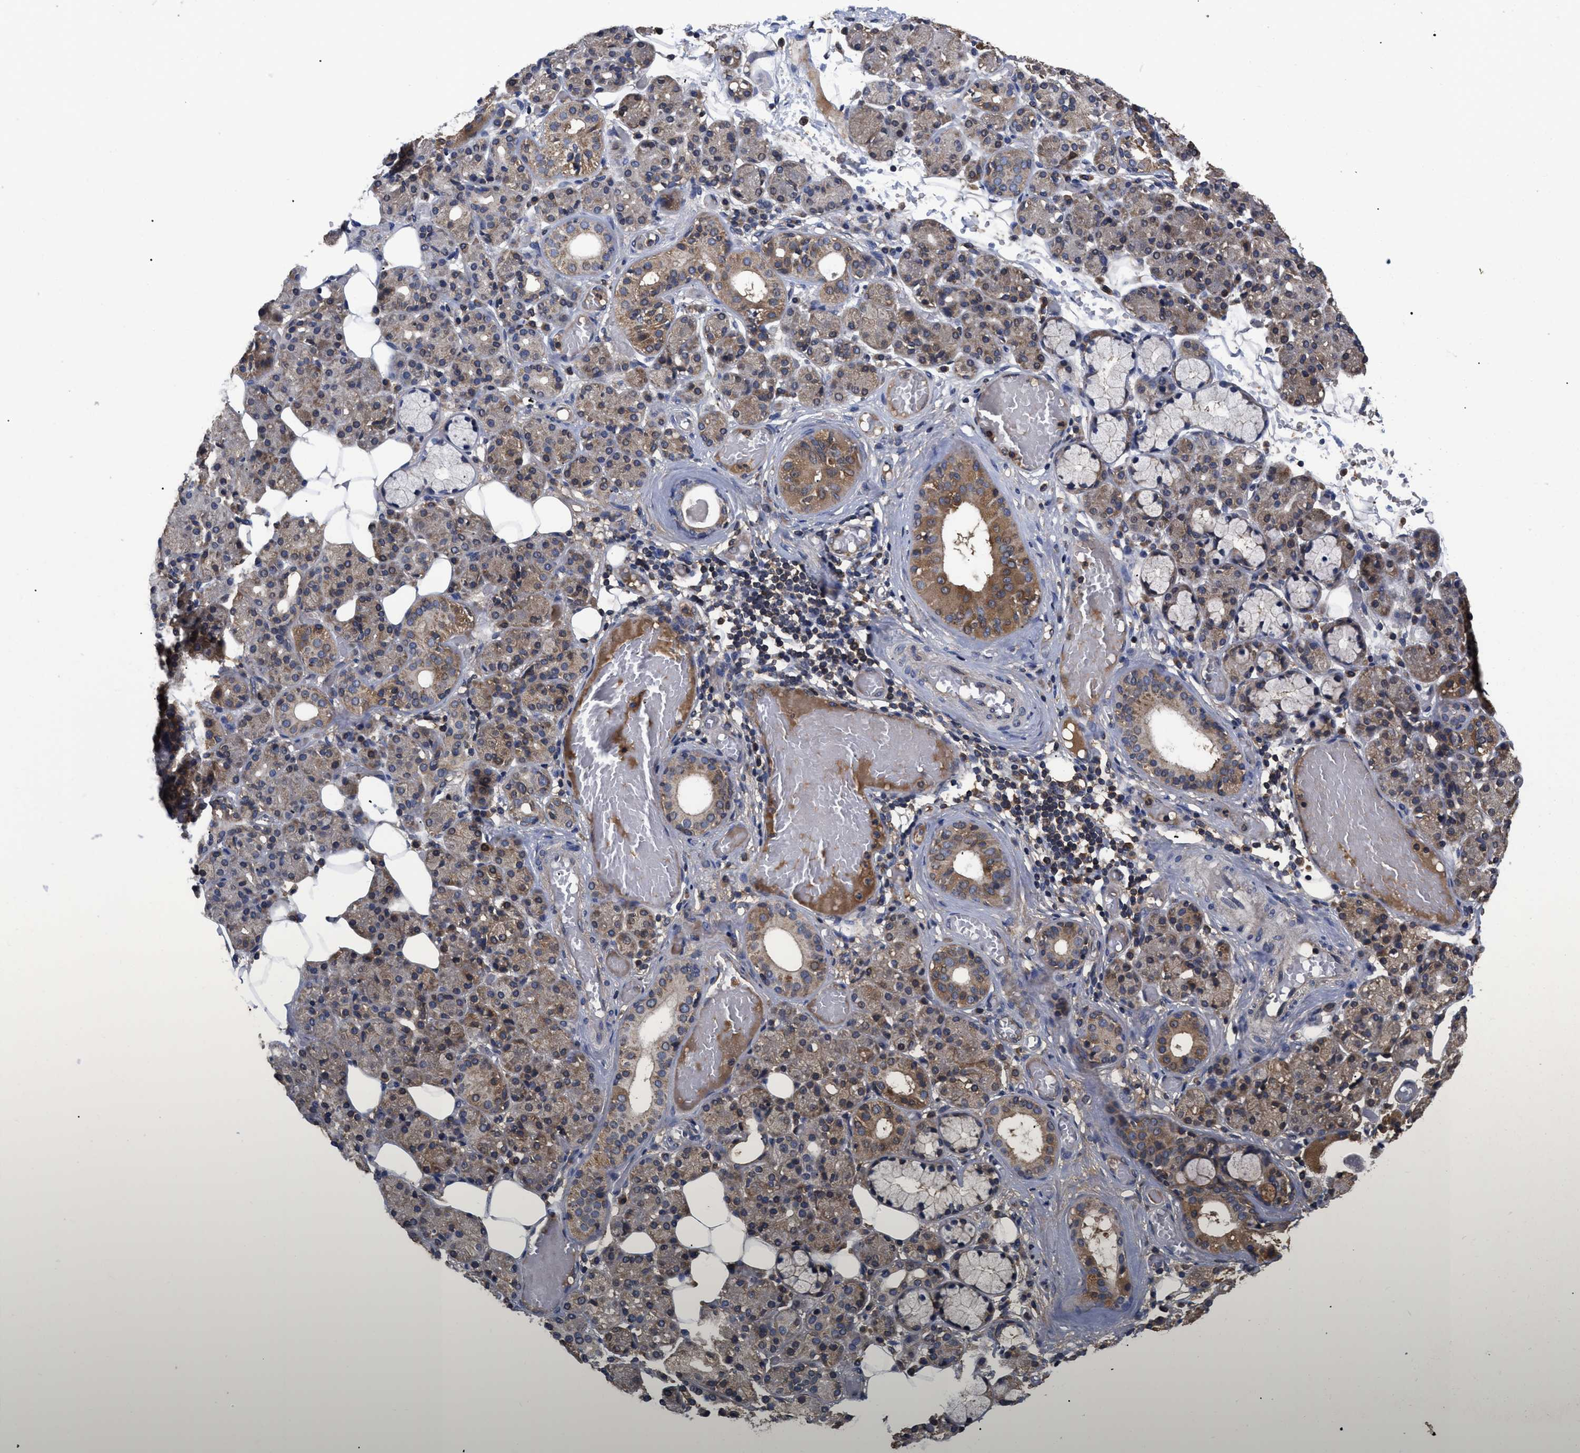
{"staining": {"intensity": "moderate", "quantity": "25%-75%", "location": "cytoplasmic/membranous"}, "tissue": "salivary gland", "cell_type": "Glandular cells", "image_type": "normal", "snomed": [{"axis": "morphology", "description": "Normal tissue, NOS"}, {"axis": "topography", "description": "Salivary gland"}], "caption": "A high-resolution histopathology image shows immunohistochemistry (IHC) staining of normal salivary gland, which exhibits moderate cytoplasmic/membranous staining in about 25%-75% of glandular cells. (DAB IHC with brightfield microscopy, high magnification).", "gene": "LRRC3", "patient": {"sex": "male", "age": 63}}